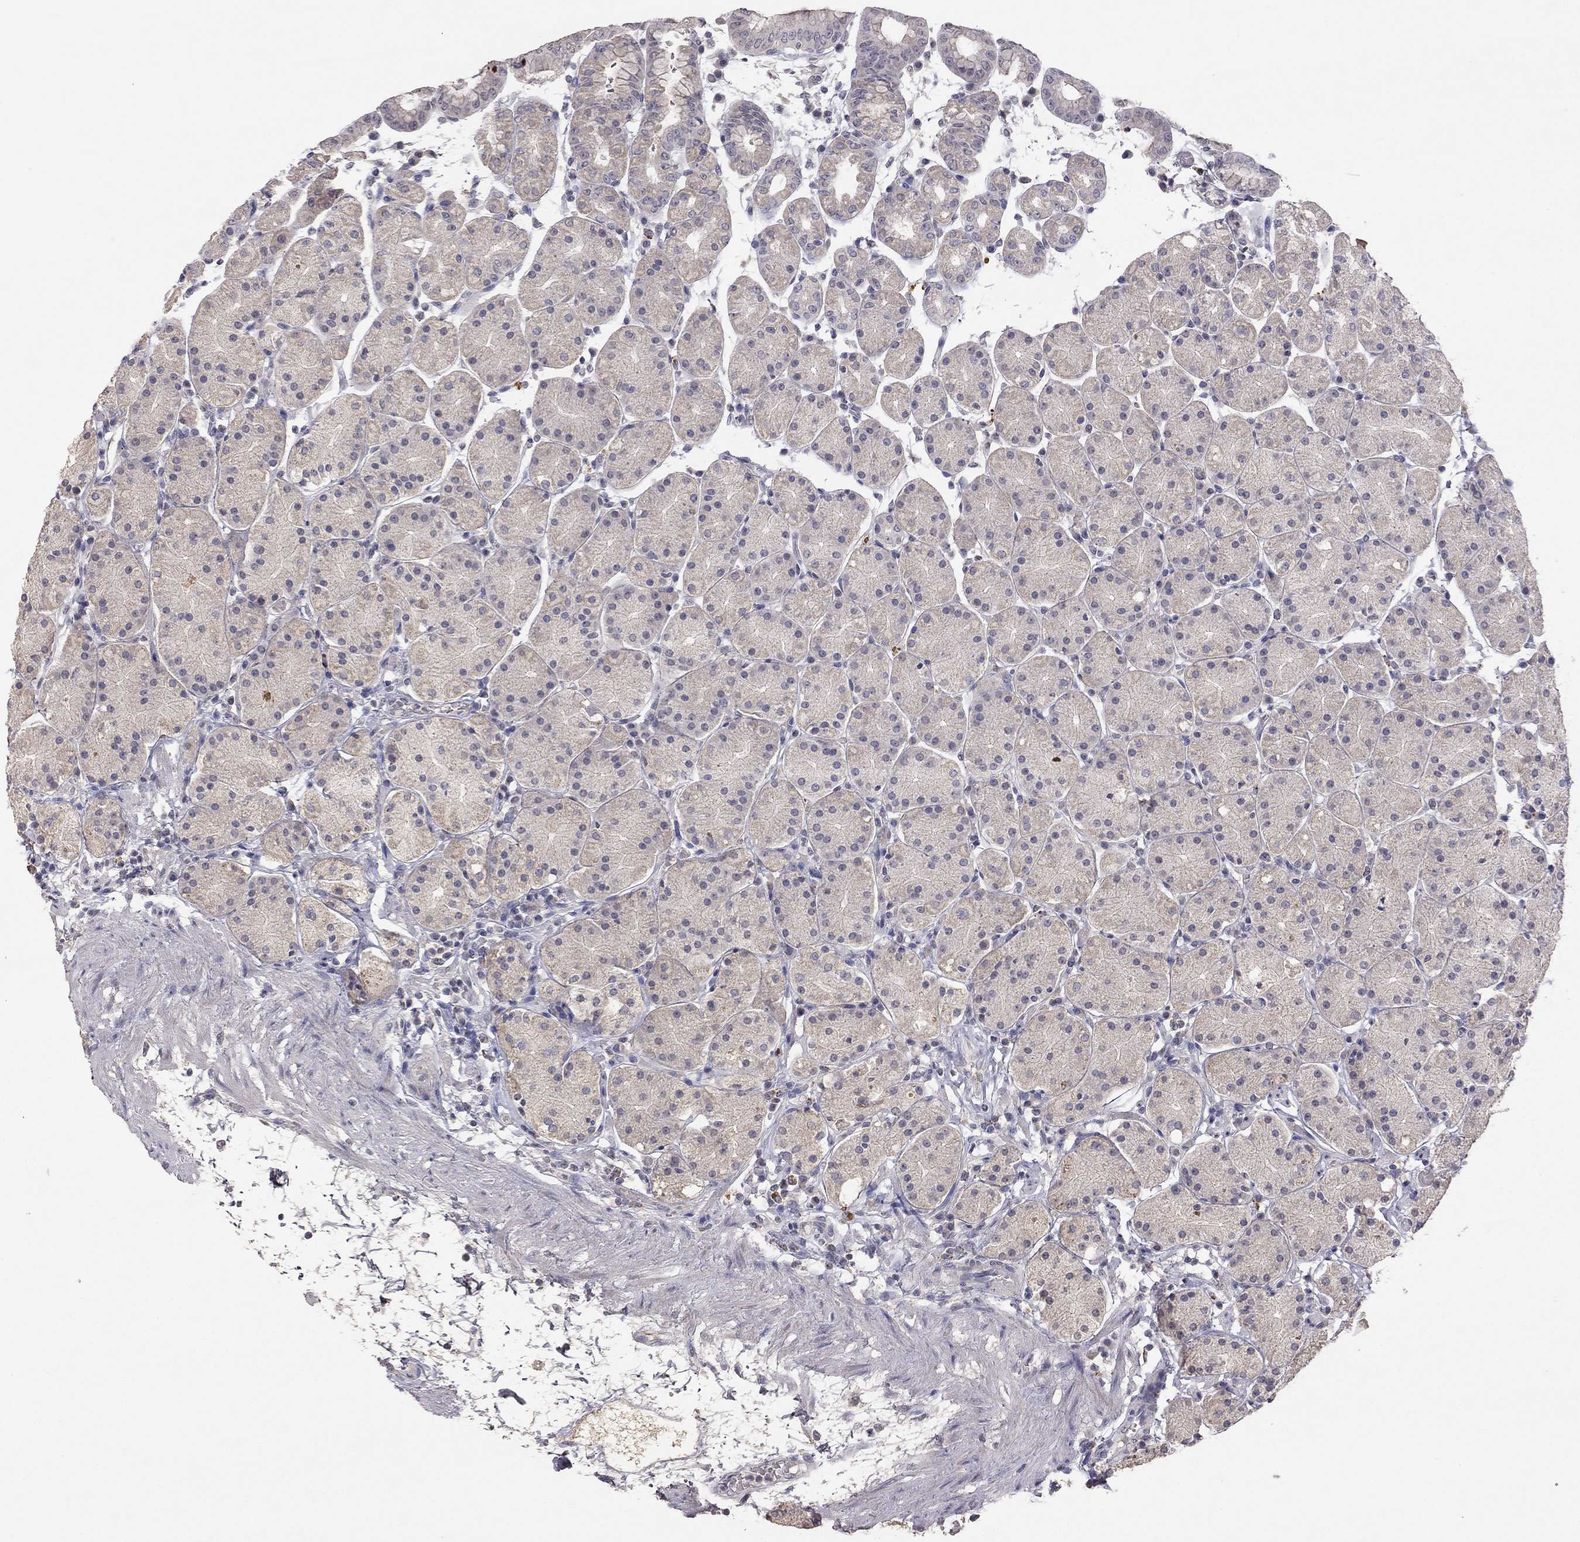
{"staining": {"intensity": "weak", "quantity": "<25%", "location": "cytoplasmic/membranous"}, "tissue": "stomach", "cell_type": "Glandular cells", "image_type": "normal", "snomed": [{"axis": "morphology", "description": "Normal tissue, NOS"}, {"axis": "topography", "description": "Stomach"}], "caption": "Immunohistochemistry image of unremarkable stomach stained for a protein (brown), which demonstrates no expression in glandular cells. (DAB (3,3'-diaminobenzidine) immunohistochemistry with hematoxylin counter stain).", "gene": "SYT12", "patient": {"sex": "male", "age": 54}}